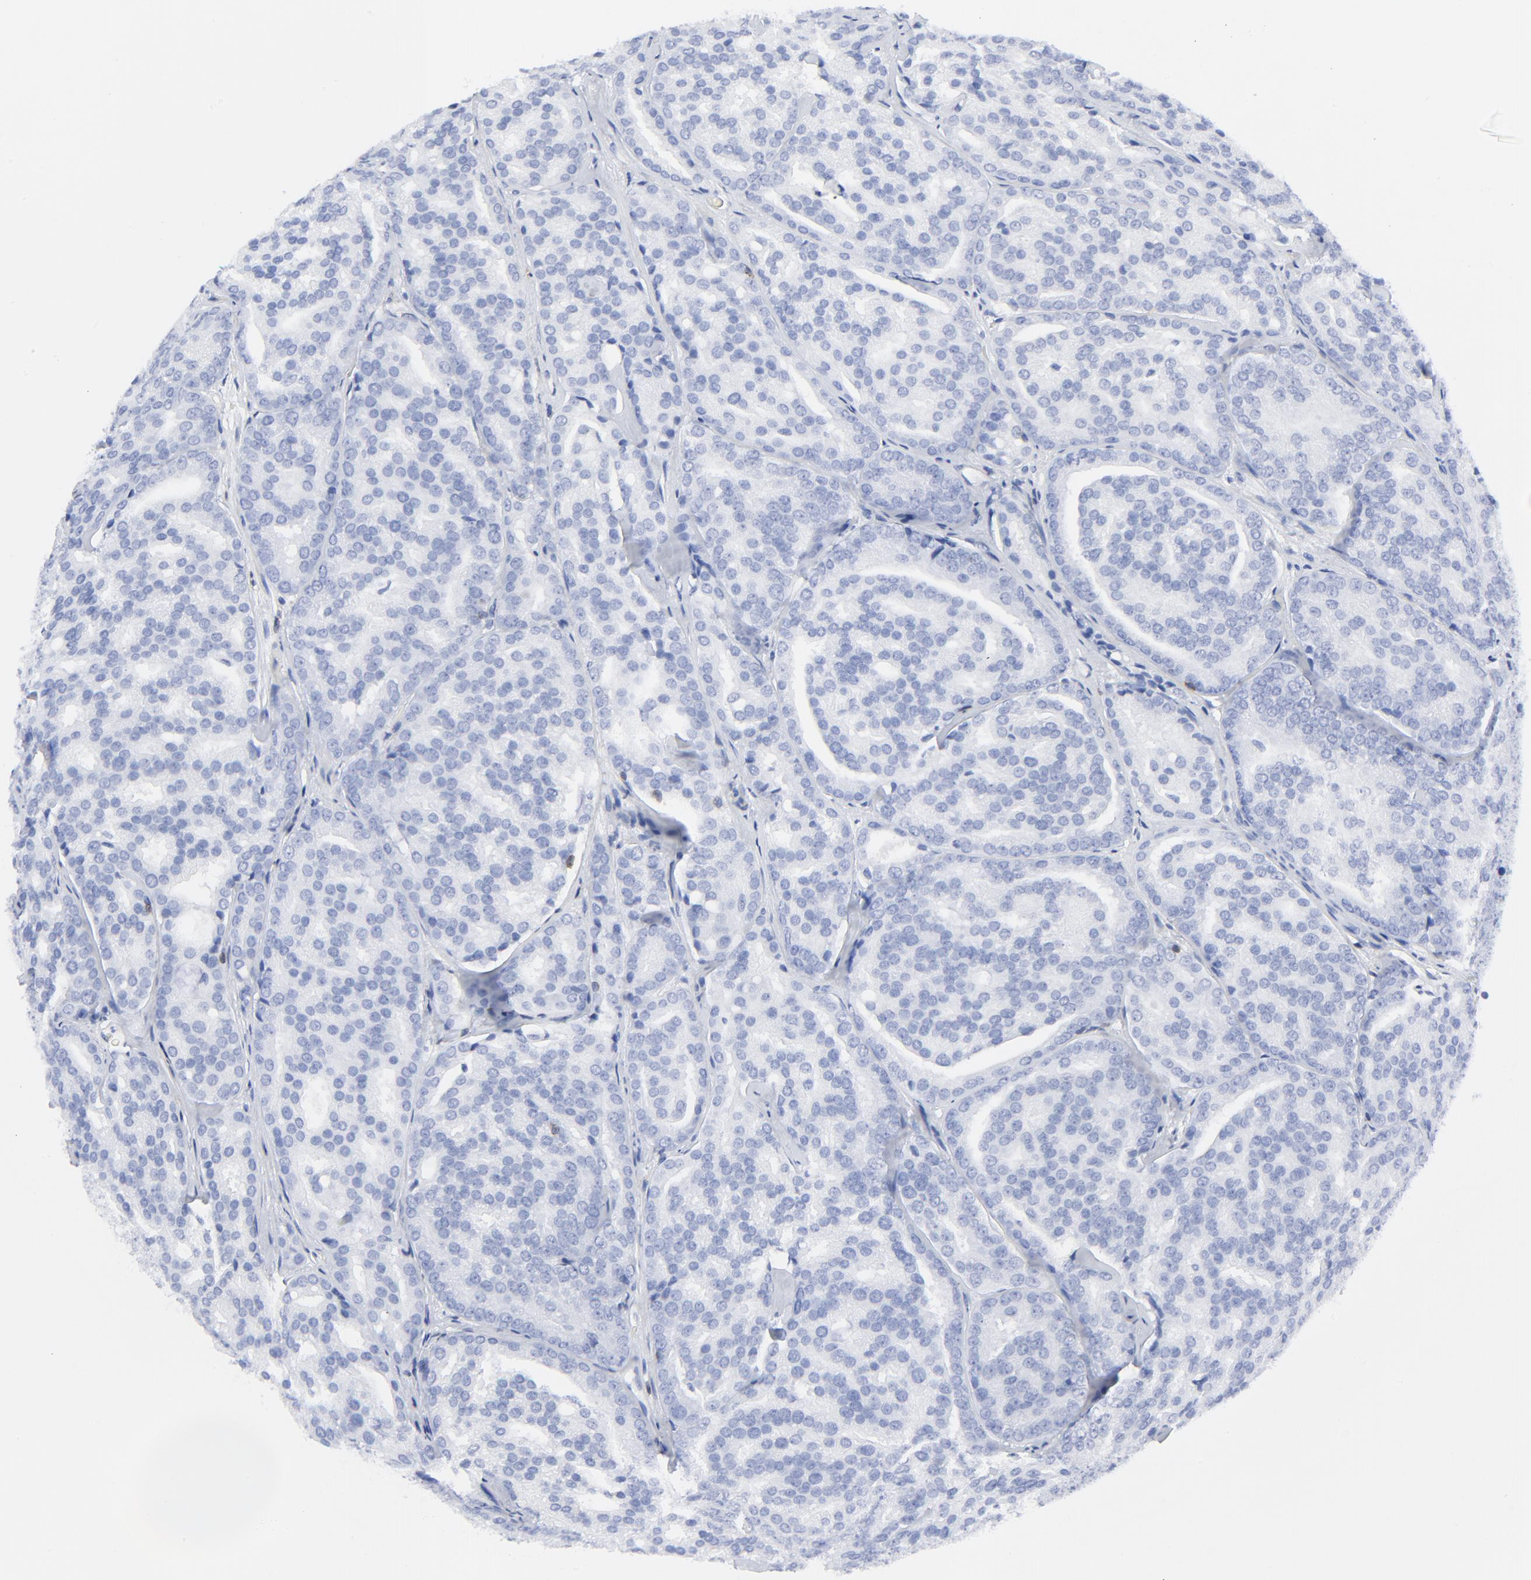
{"staining": {"intensity": "negative", "quantity": "none", "location": "none"}, "tissue": "prostate cancer", "cell_type": "Tumor cells", "image_type": "cancer", "snomed": [{"axis": "morphology", "description": "Adenocarcinoma, High grade"}, {"axis": "topography", "description": "Prostate"}], "caption": "This is an immunohistochemistry (IHC) photomicrograph of human prostate high-grade adenocarcinoma. There is no positivity in tumor cells.", "gene": "LCK", "patient": {"sex": "male", "age": 64}}